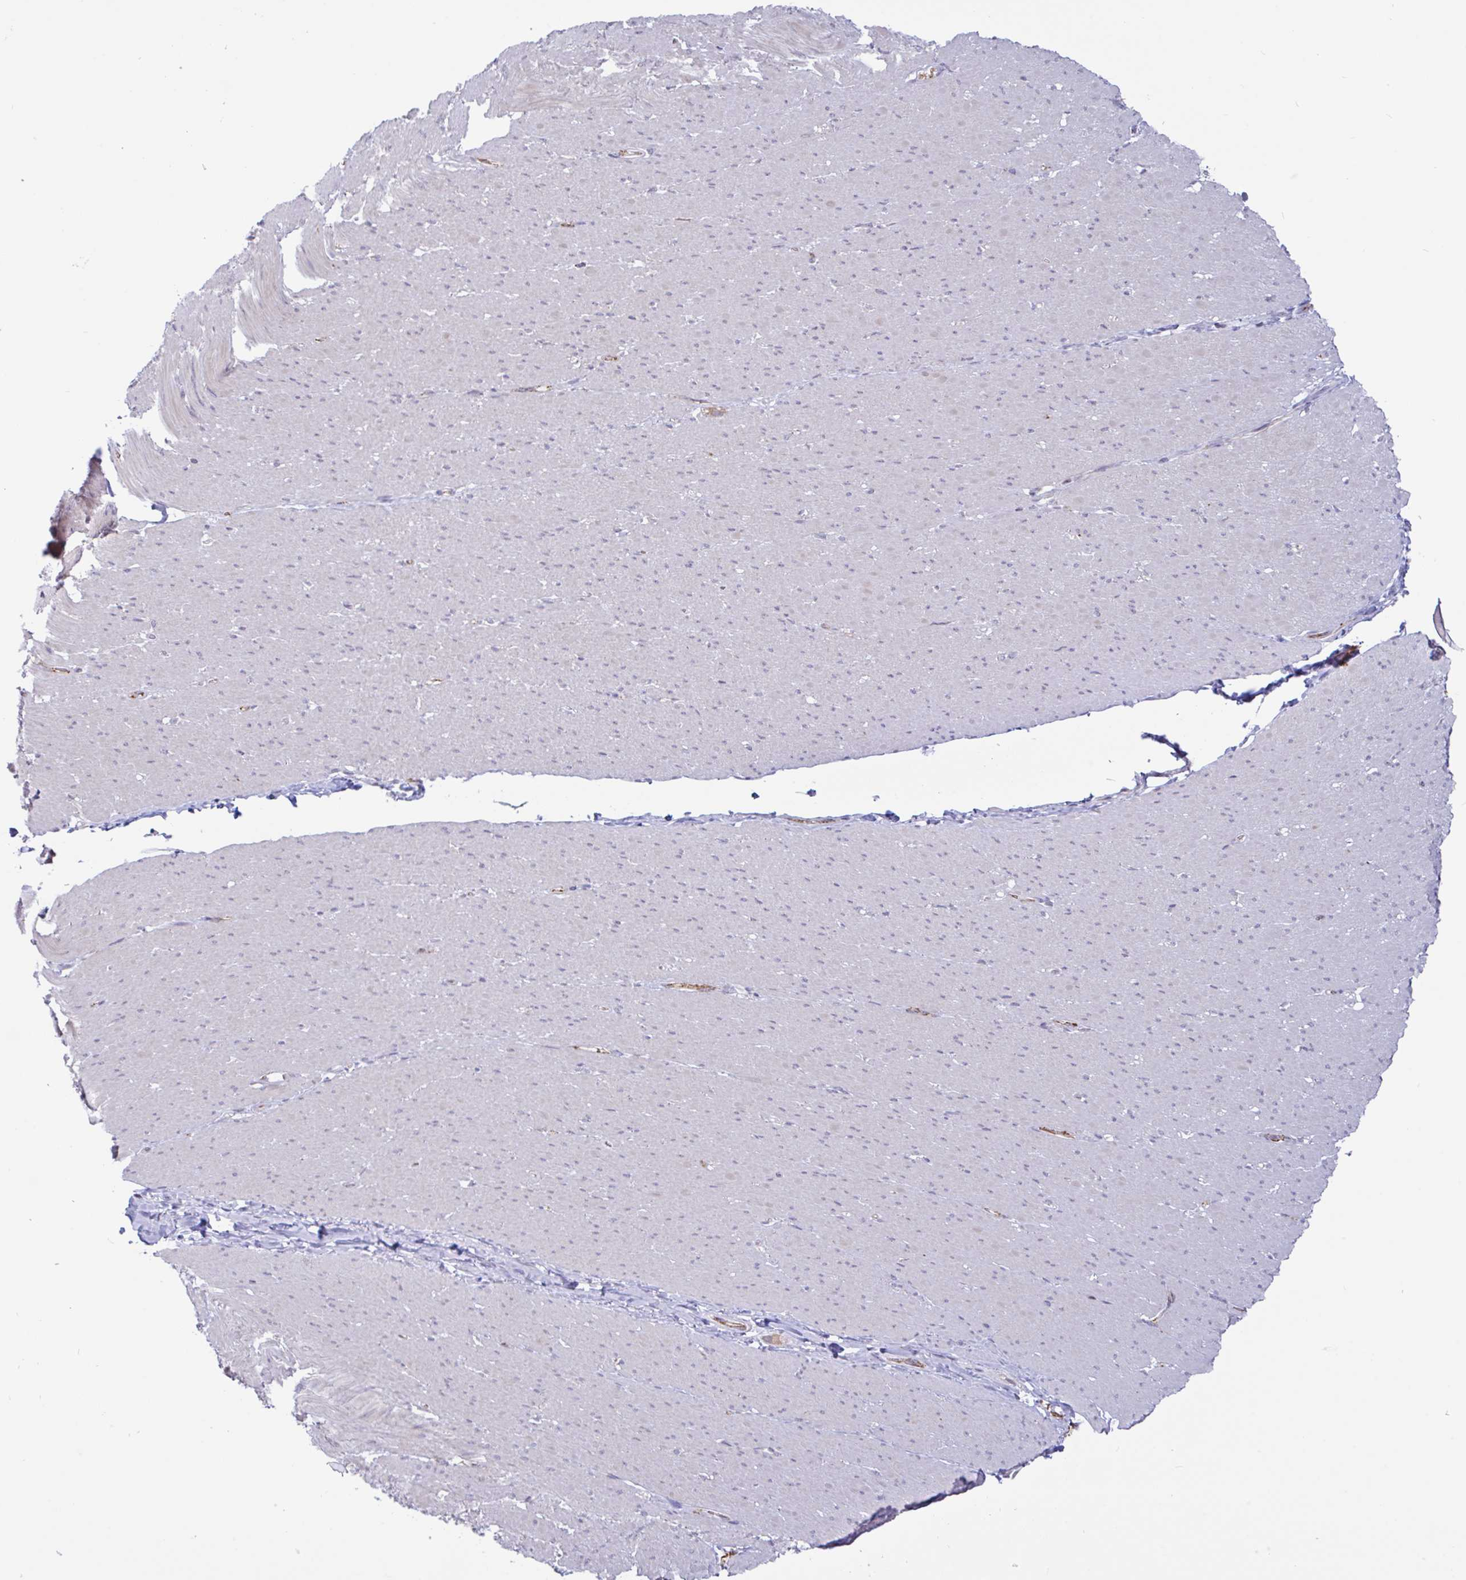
{"staining": {"intensity": "negative", "quantity": "none", "location": "none"}, "tissue": "smooth muscle", "cell_type": "Smooth muscle cells", "image_type": "normal", "snomed": [{"axis": "morphology", "description": "Normal tissue, NOS"}, {"axis": "topography", "description": "Smooth muscle"}, {"axis": "topography", "description": "Rectum"}], "caption": "DAB (3,3'-diaminobenzidine) immunohistochemical staining of benign human smooth muscle demonstrates no significant staining in smooth muscle cells. (DAB (3,3'-diaminobenzidine) IHC, high magnification).", "gene": "PLCD4", "patient": {"sex": "male", "age": 53}}